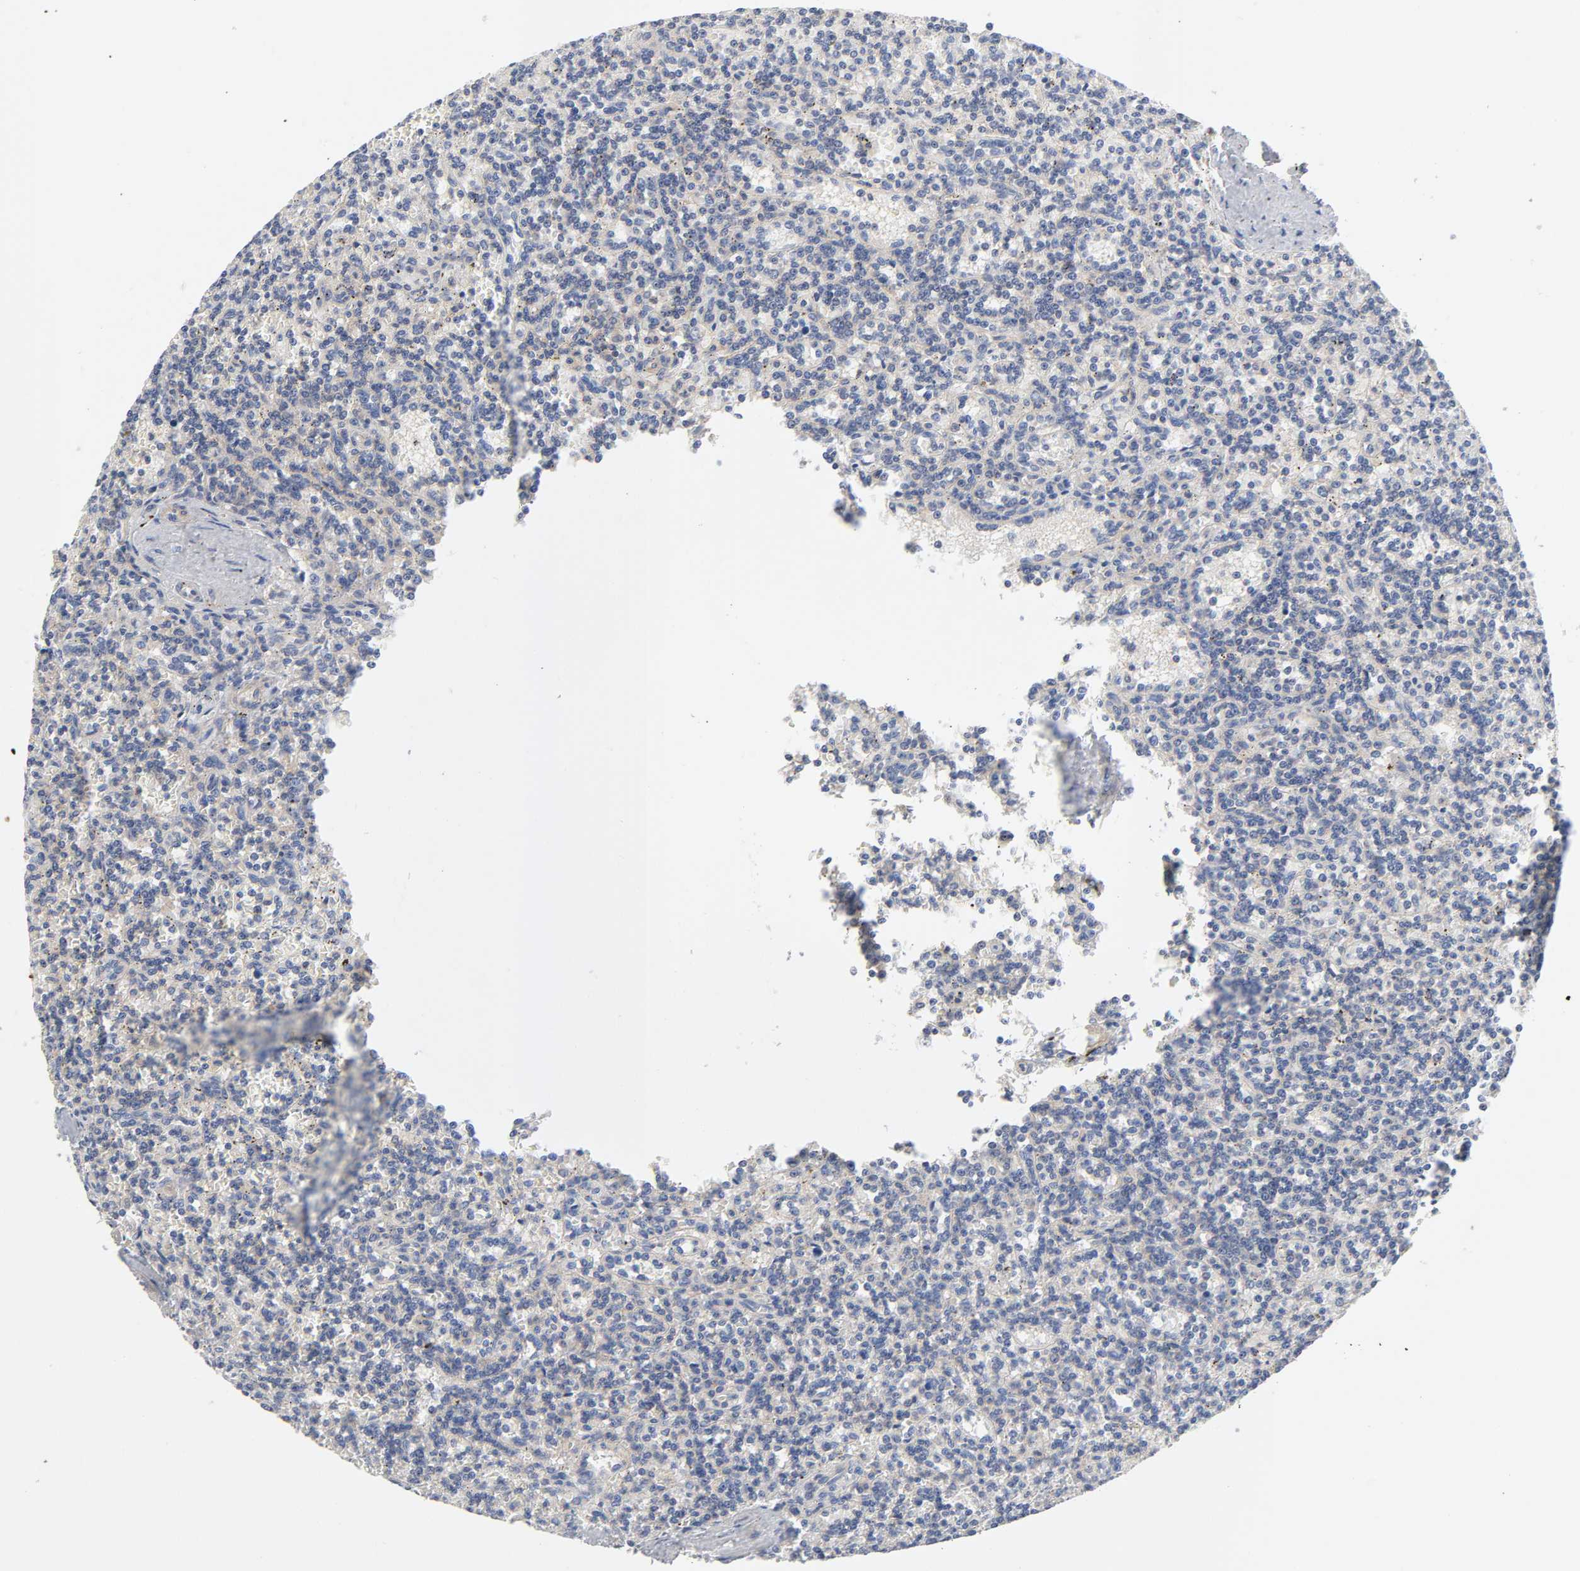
{"staining": {"intensity": "negative", "quantity": "none", "location": "none"}, "tissue": "lymphoma", "cell_type": "Tumor cells", "image_type": "cancer", "snomed": [{"axis": "morphology", "description": "Malignant lymphoma, non-Hodgkin's type, Low grade"}, {"axis": "topography", "description": "Spleen"}], "caption": "Lymphoma was stained to show a protein in brown. There is no significant staining in tumor cells.", "gene": "ROCK1", "patient": {"sex": "male", "age": 73}}